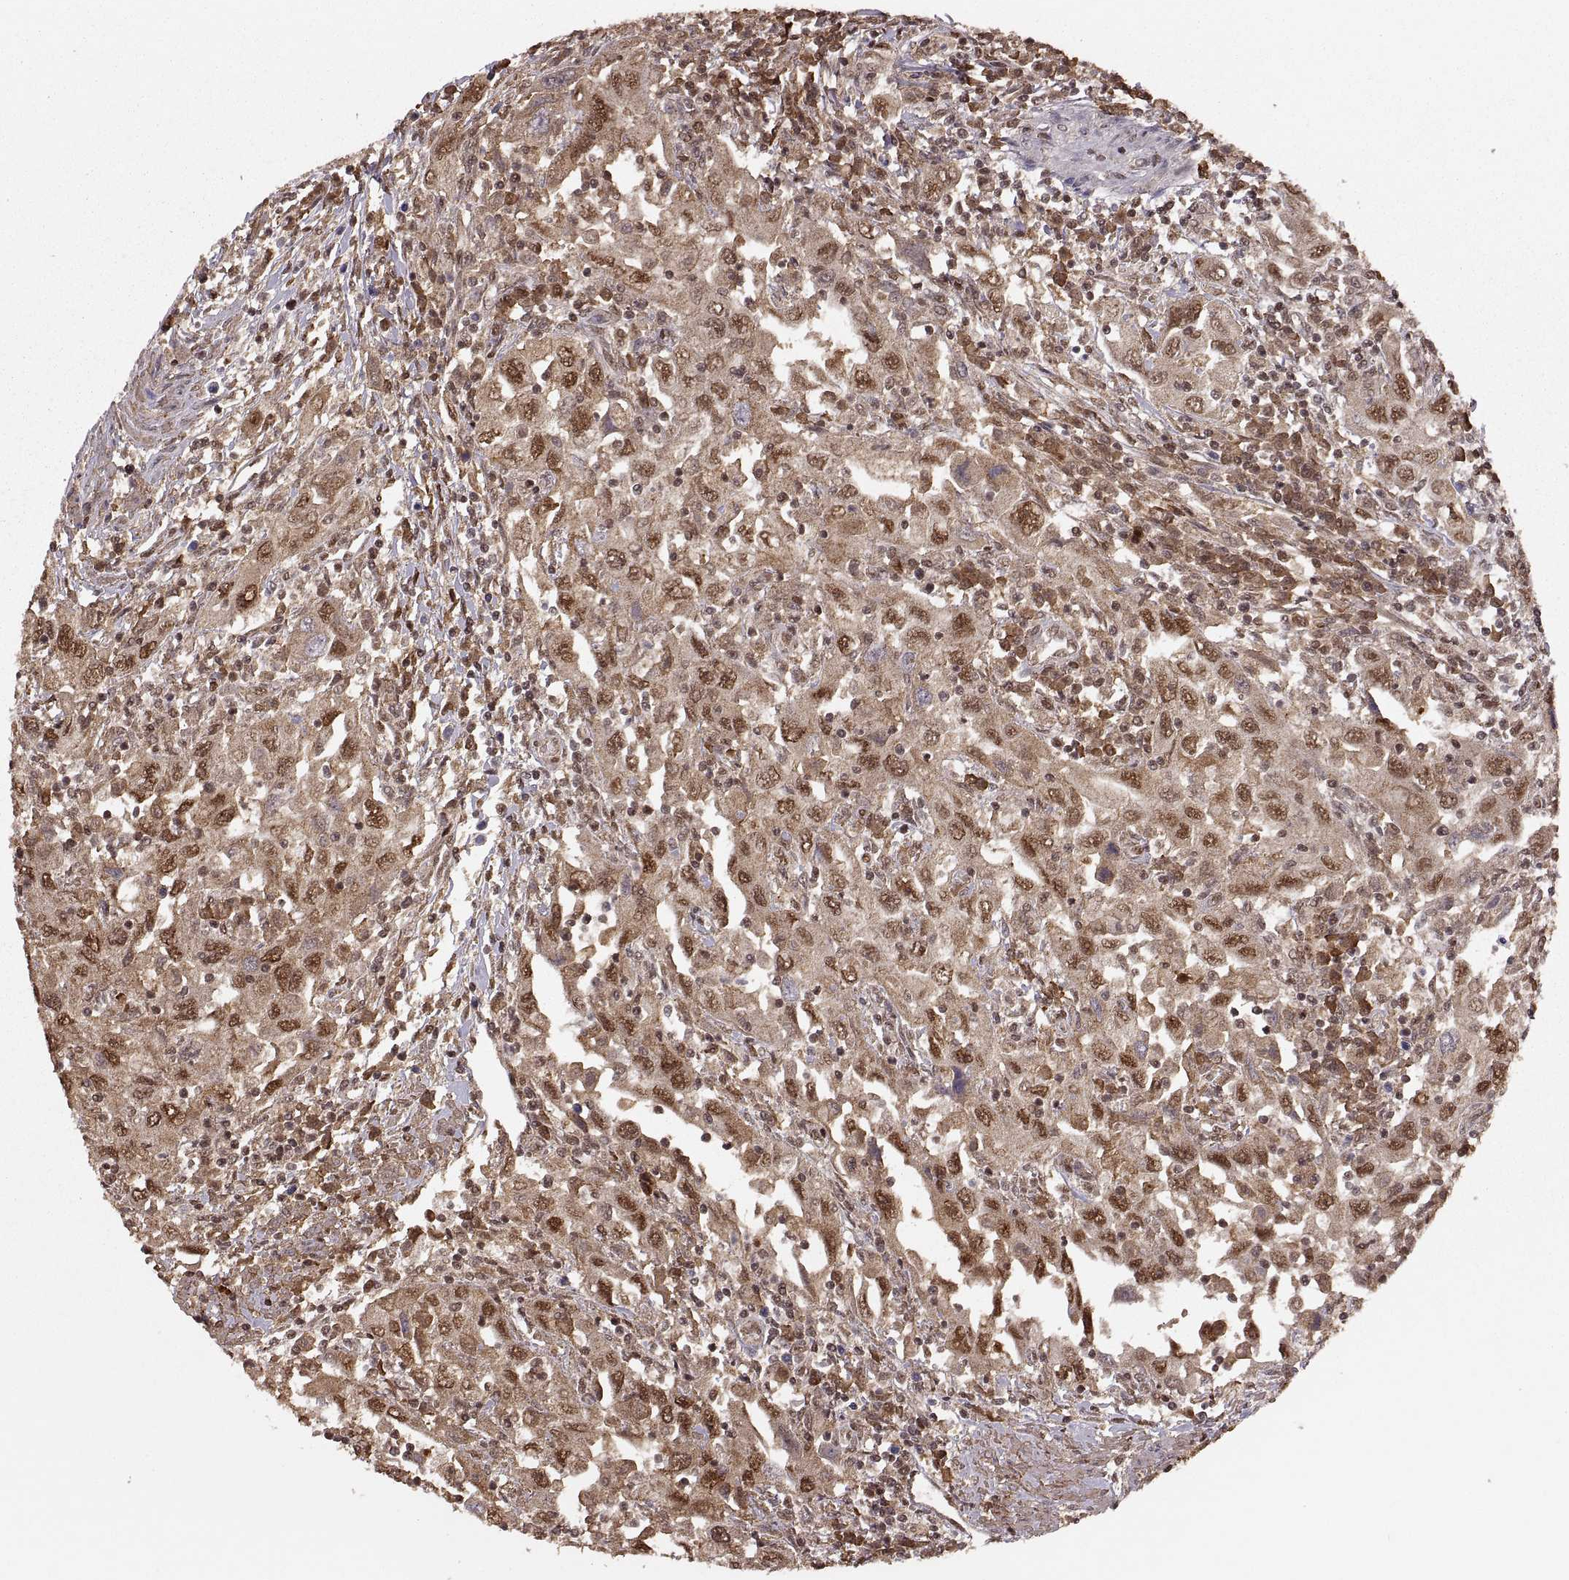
{"staining": {"intensity": "moderate", "quantity": ">75%", "location": "cytoplasmic/membranous,nuclear"}, "tissue": "urothelial cancer", "cell_type": "Tumor cells", "image_type": "cancer", "snomed": [{"axis": "morphology", "description": "Urothelial carcinoma, High grade"}, {"axis": "topography", "description": "Urinary bladder"}], "caption": "DAB immunohistochemical staining of urothelial carcinoma (high-grade) reveals moderate cytoplasmic/membranous and nuclear protein positivity in approximately >75% of tumor cells.", "gene": "RFT1", "patient": {"sex": "male", "age": 76}}